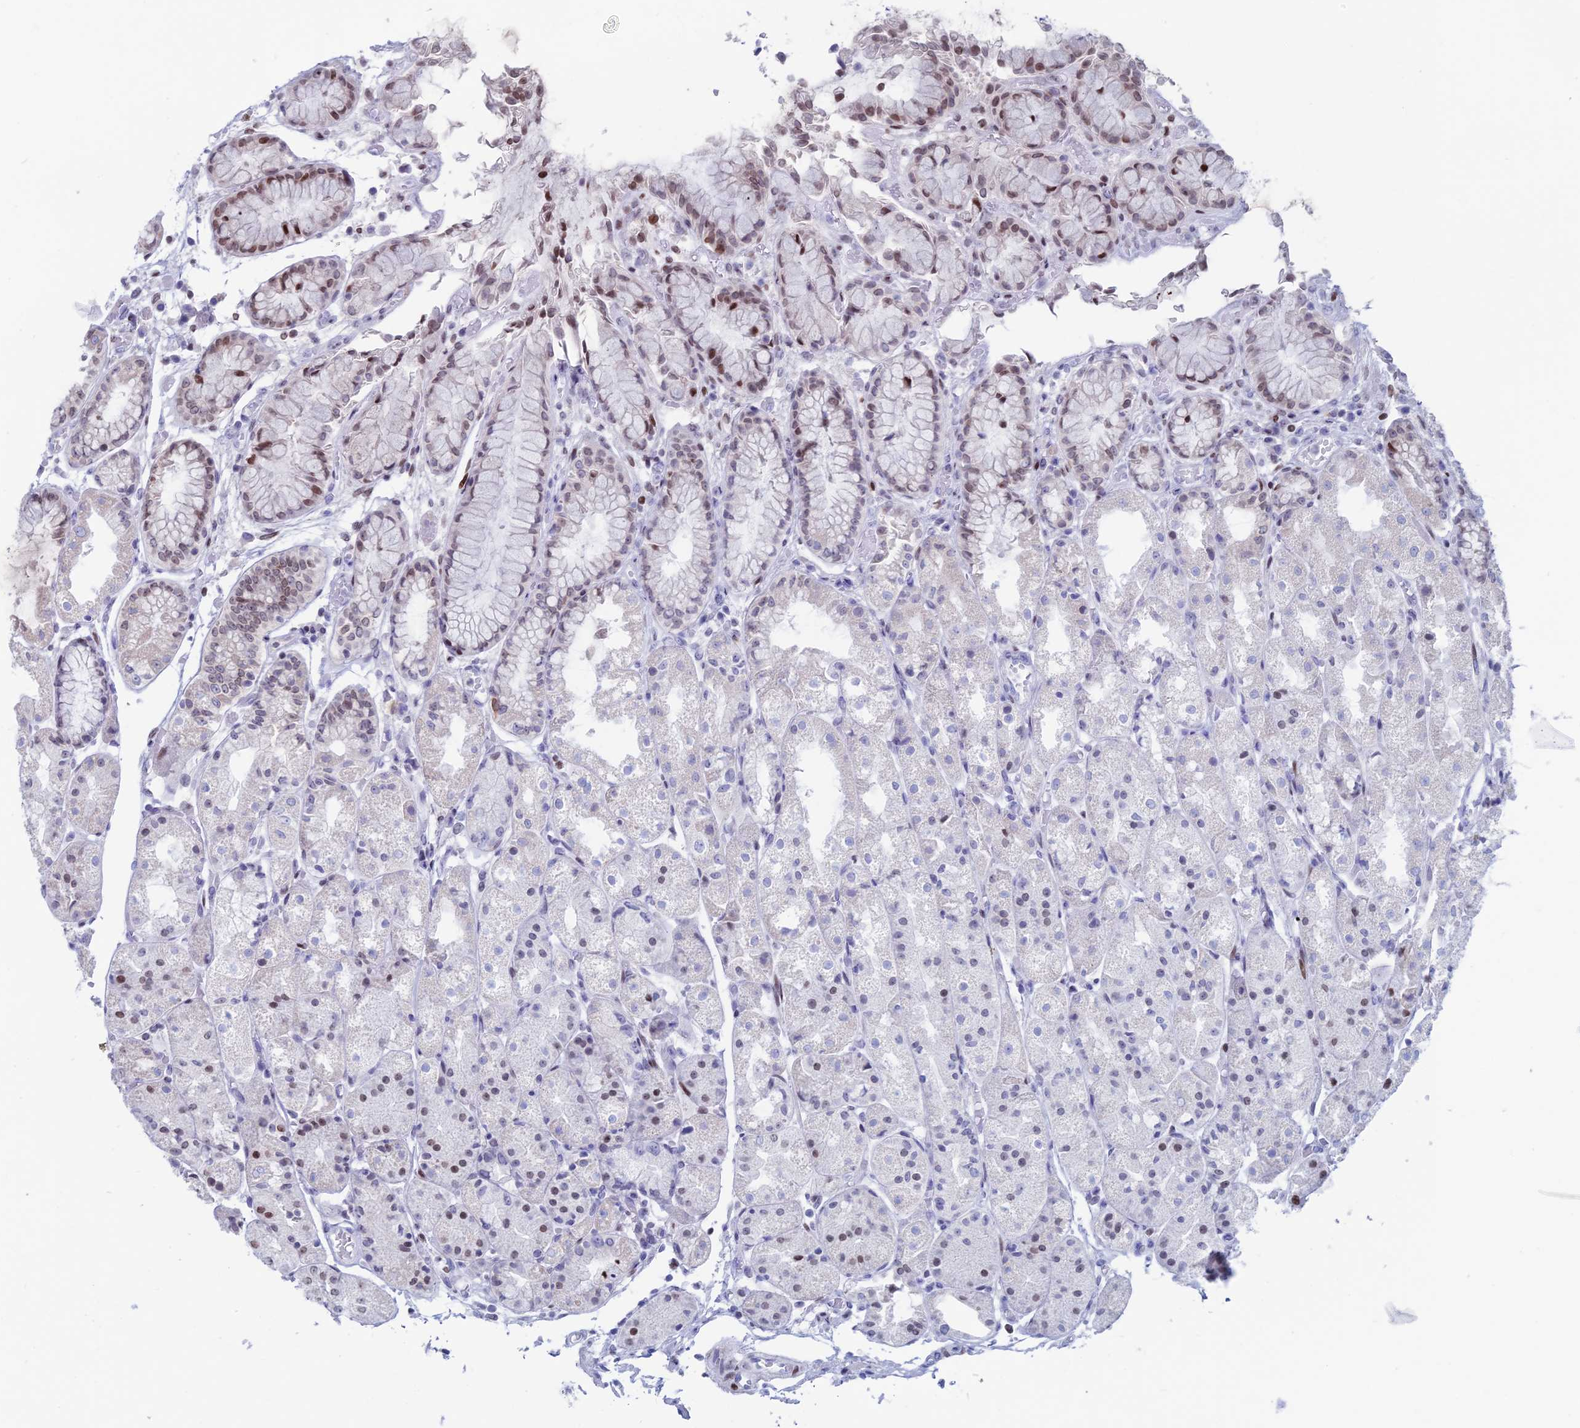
{"staining": {"intensity": "moderate", "quantity": "<25%", "location": "nuclear"}, "tissue": "stomach", "cell_type": "Glandular cells", "image_type": "normal", "snomed": [{"axis": "morphology", "description": "Normal tissue, NOS"}, {"axis": "topography", "description": "Stomach, upper"}], "caption": "Moderate nuclear staining is present in about <25% of glandular cells in normal stomach. The protein of interest is stained brown, and the nuclei are stained in blue (DAB (3,3'-diaminobenzidine) IHC with brightfield microscopy, high magnification).", "gene": "CERS6", "patient": {"sex": "male", "age": 72}}